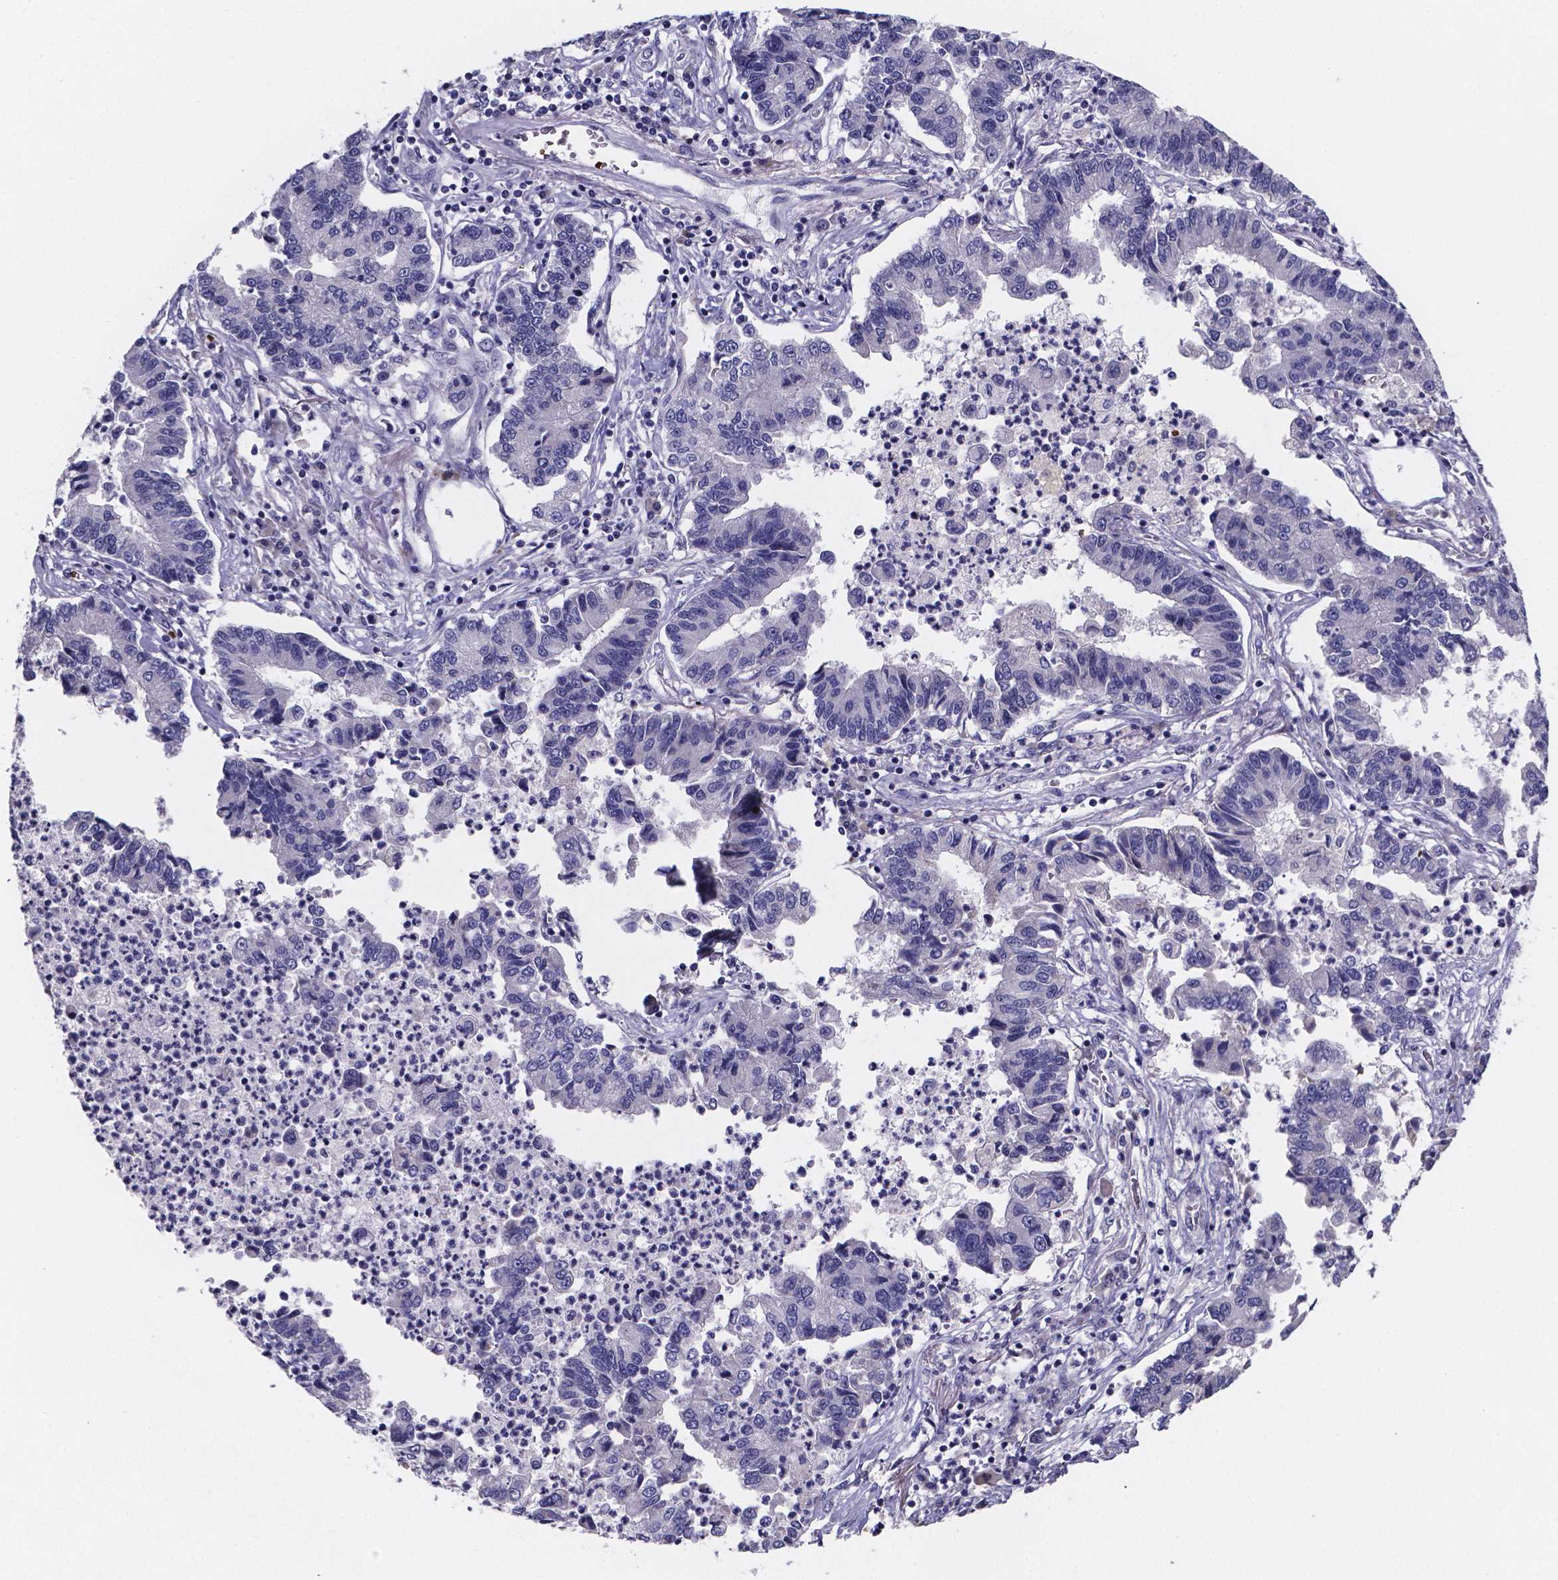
{"staining": {"intensity": "negative", "quantity": "none", "location": "none"}, "tissue": "lung cancer", "cell_type": "Tumor cells", "image_type": "cancer", "snomed": [{"axis": "morphology", "description": "Adenocarcinoma, NOS"}, {"axis": "topography", "description": "Lung"}], "caption": "Immunohistochemical staining of lung adenocarcinoma demonstrates no significant positivity in tumor cells.", "gene": "GABRA3", "patient": {"sex": "female", "age": 57}}